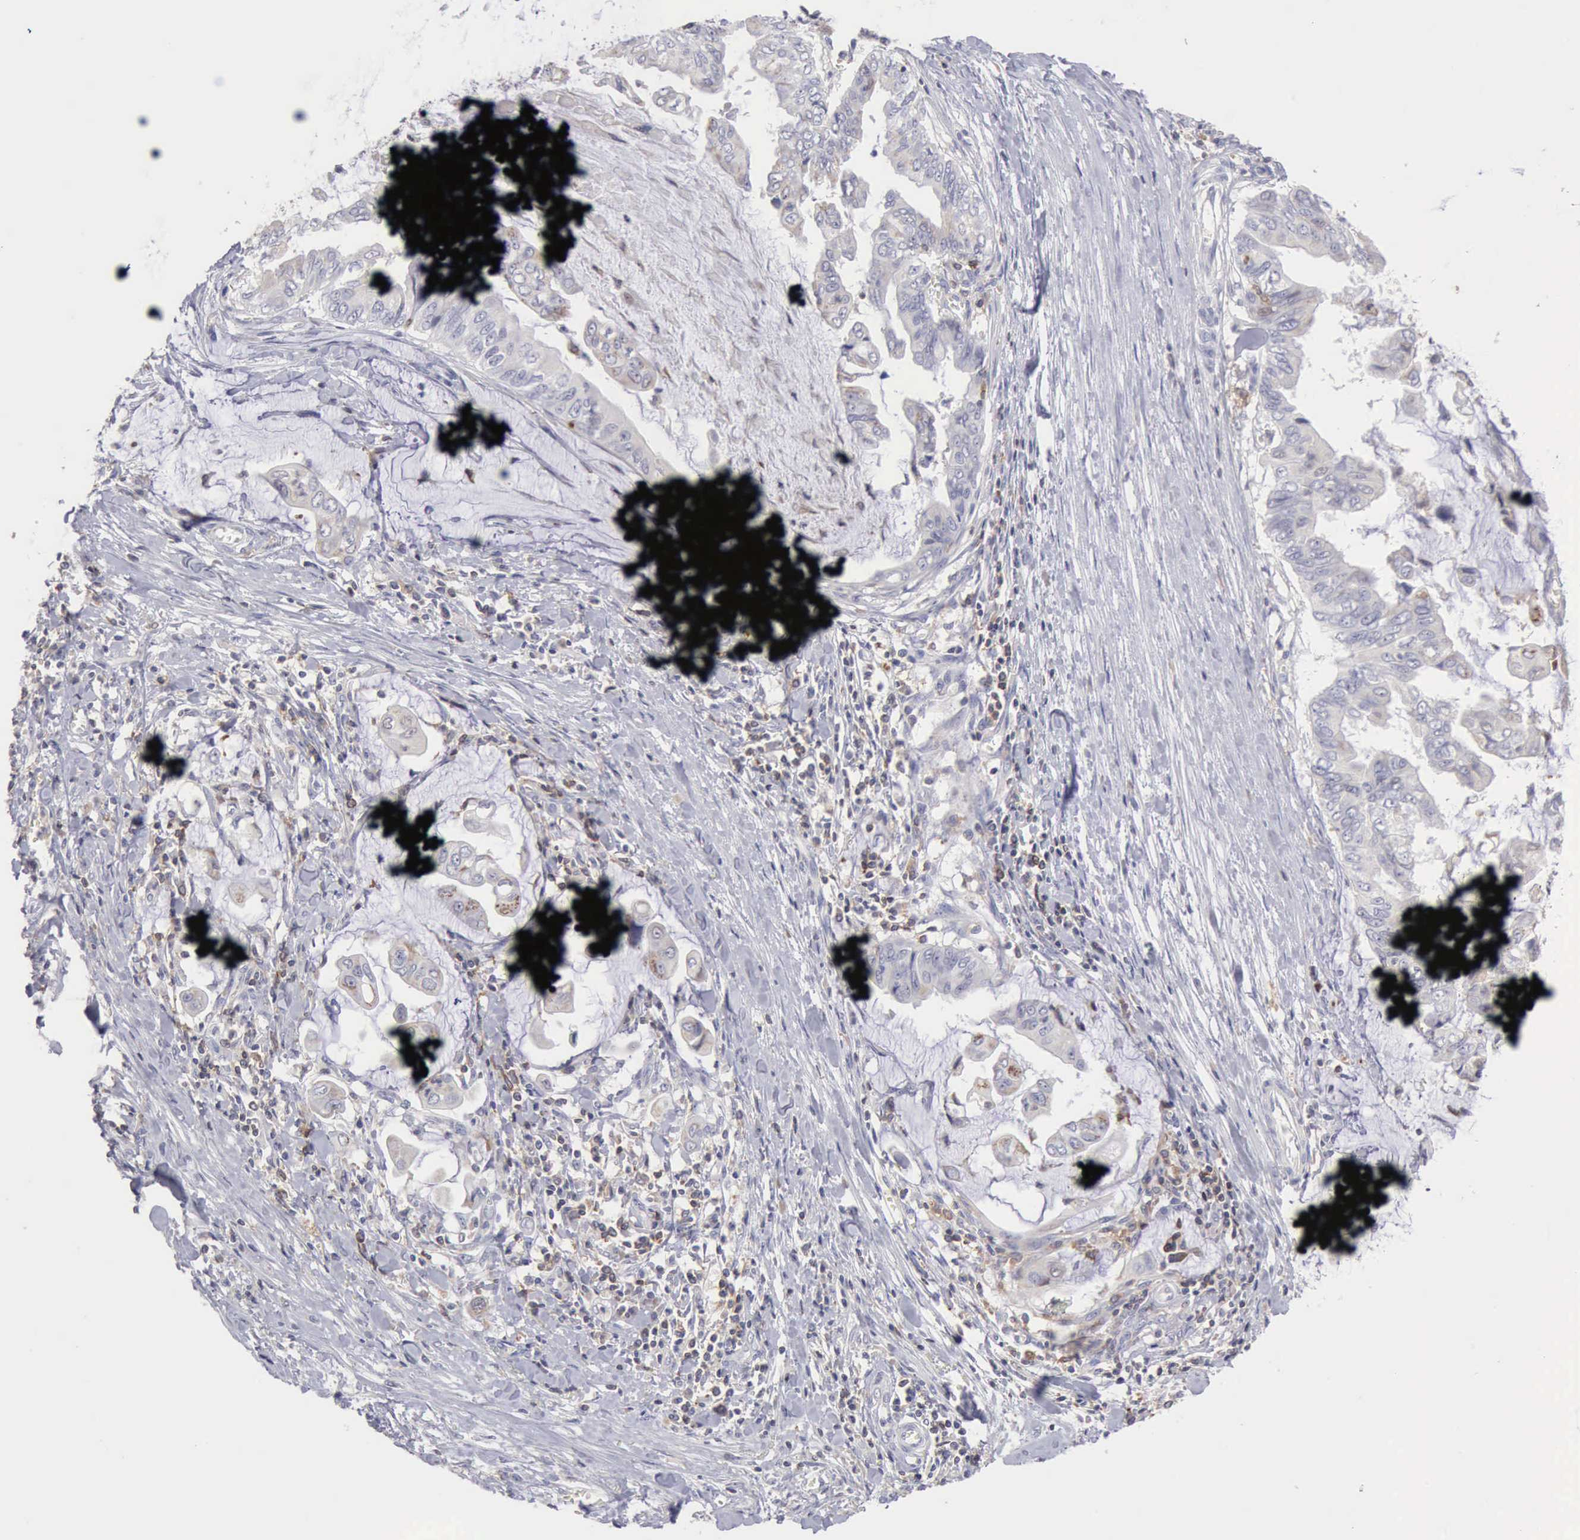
{"staining": {"intensity": "weak", "quantity": "<25%", "location": "cytoplasmic/membranous"}, "tissue": "stomach cancer", "cell_type": "Tumor cells", "image_type": "cancer", "snomed": [{"axis": "morphology", "description": "Adenocarcinoma, NOS"}, {"axis": "topography", "description": "Stomach, upper"}], "caption": "Tumor cells are negative for protein expression in human stomach cancer. Brightfield microscopy of immunohistochemistry stained with DAB (3,3'-diaminobenzidine) (brown) and hematoxylin (blue), captured at high magnification.", "gene": "SASH3", "patient": {"sex": "male", "age": 80}}